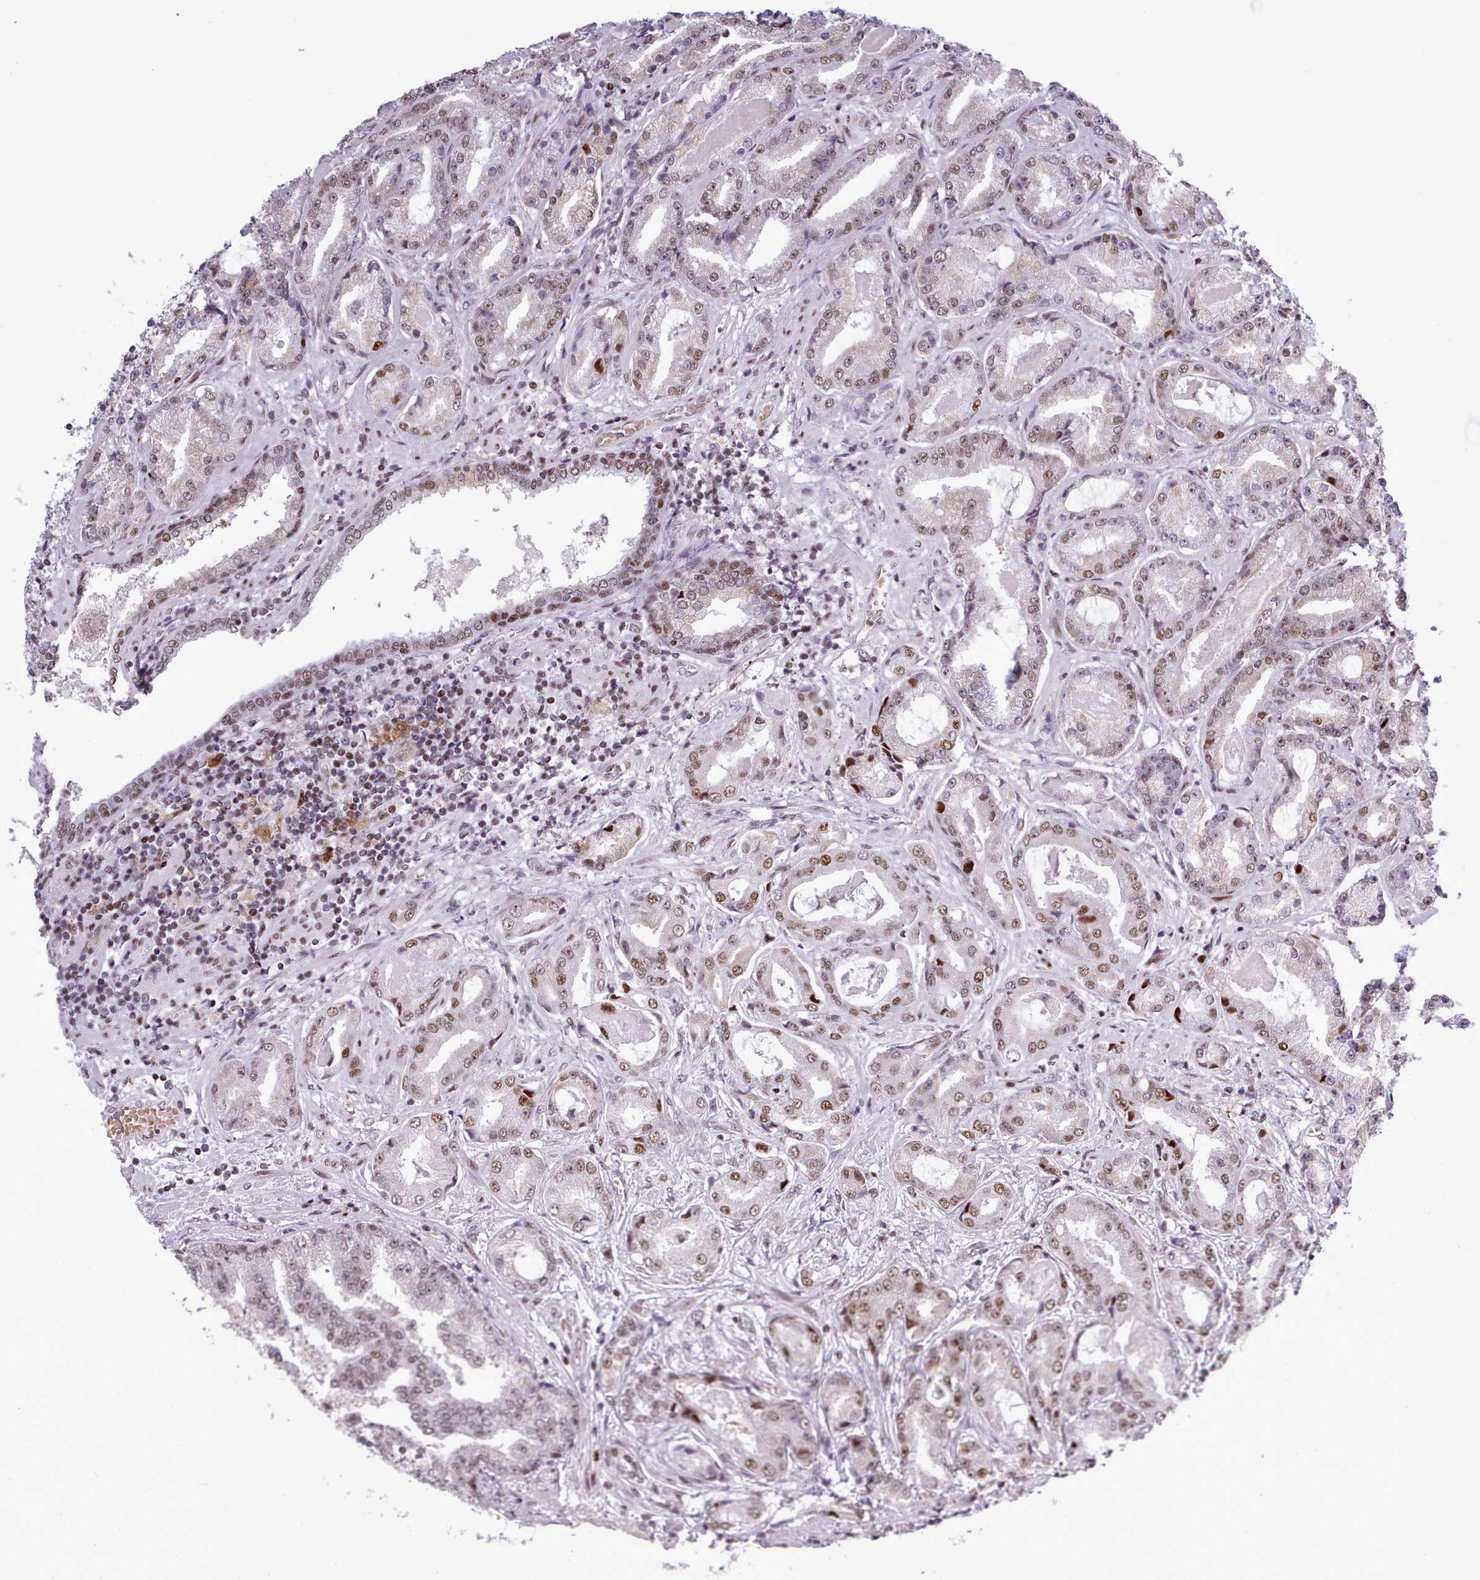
{"staining": {"intensity": "moderate", "quantity": ">75%", "location": "nuclear"}, "tissue": "prostate cancer", "cell_type": "Tumor cells", "image_type": "cancer", "snomed": [{"axis": "morphology", "description": "Adenocarcinoma, High grade"}, {"axis": "topography", "description": "Prostate"}], "caption": "IHC staining of prostate adenocarcinoma (high-grade), which shows medium levels of moderate nuclear expression in approximately >75% of tumor cells indicating moderate nuclear protein staining. The staining was performed using DAB (3,3'-diaminobenzidine) (brown) for protein detection and nuclei were counterstained in hematoxylin (blue).", "gene": "SRSF4", "patient": {"sex": "male", "age": 68}}